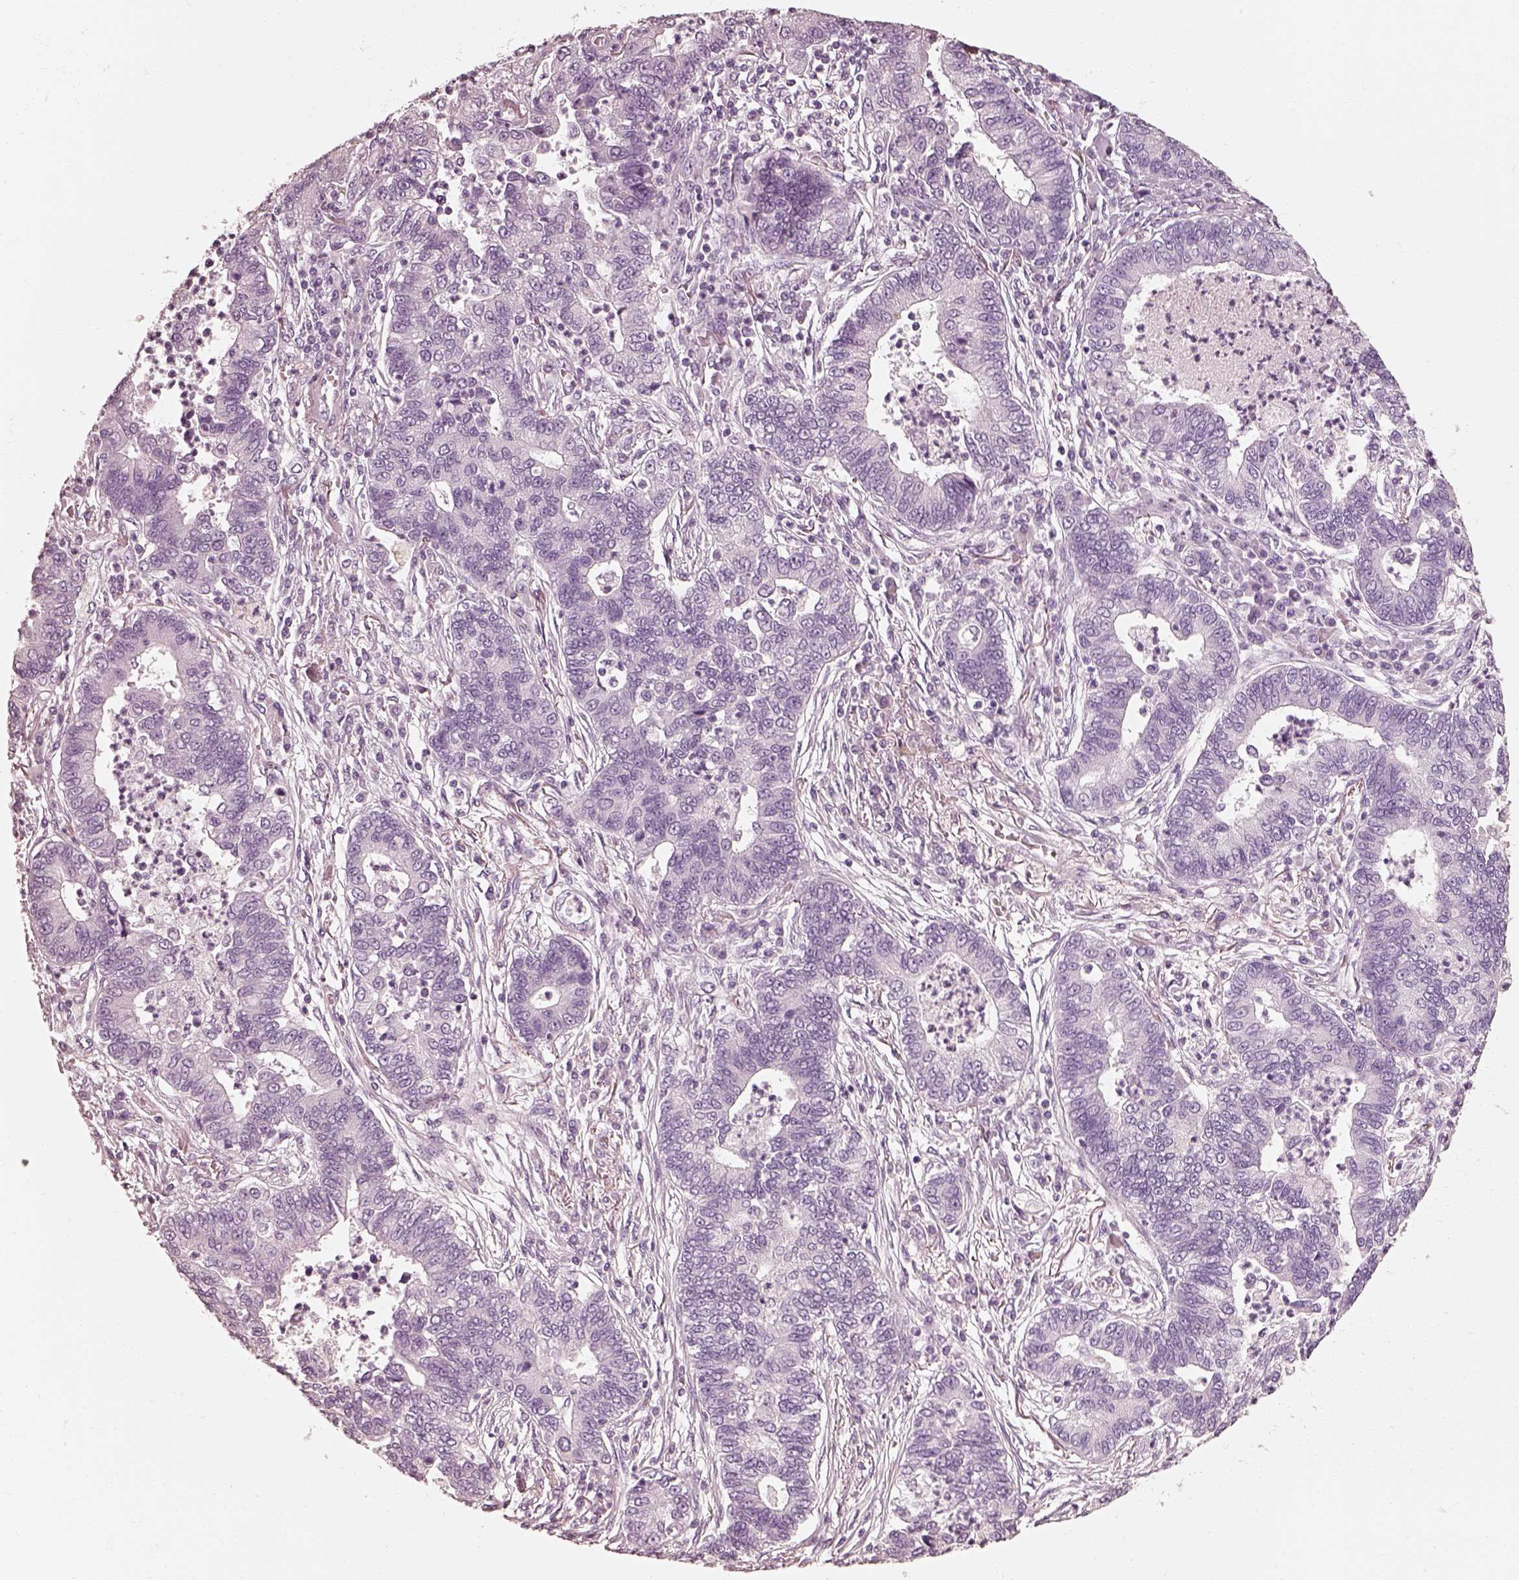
{"staining": {"intensity": "negative", "quantity": "none", "location": "none"}, "tissue": "lung cancer", "cell_type": "Tumor cells", "image_type": "cancer", "snomed": [{"axis": "morphology", "description": "Adenocarcinoma, NOS"}, {"axis": "topography", "description": "Lung"}], "caption": "Immunohistochemistry (IHC) micrograph of lung adenocarcinoma stained for a protein (brown), which demonstrates no expression in tumor cells.", "gene": "R3HDML", "patient": {"sex": "female", "age": 57}}